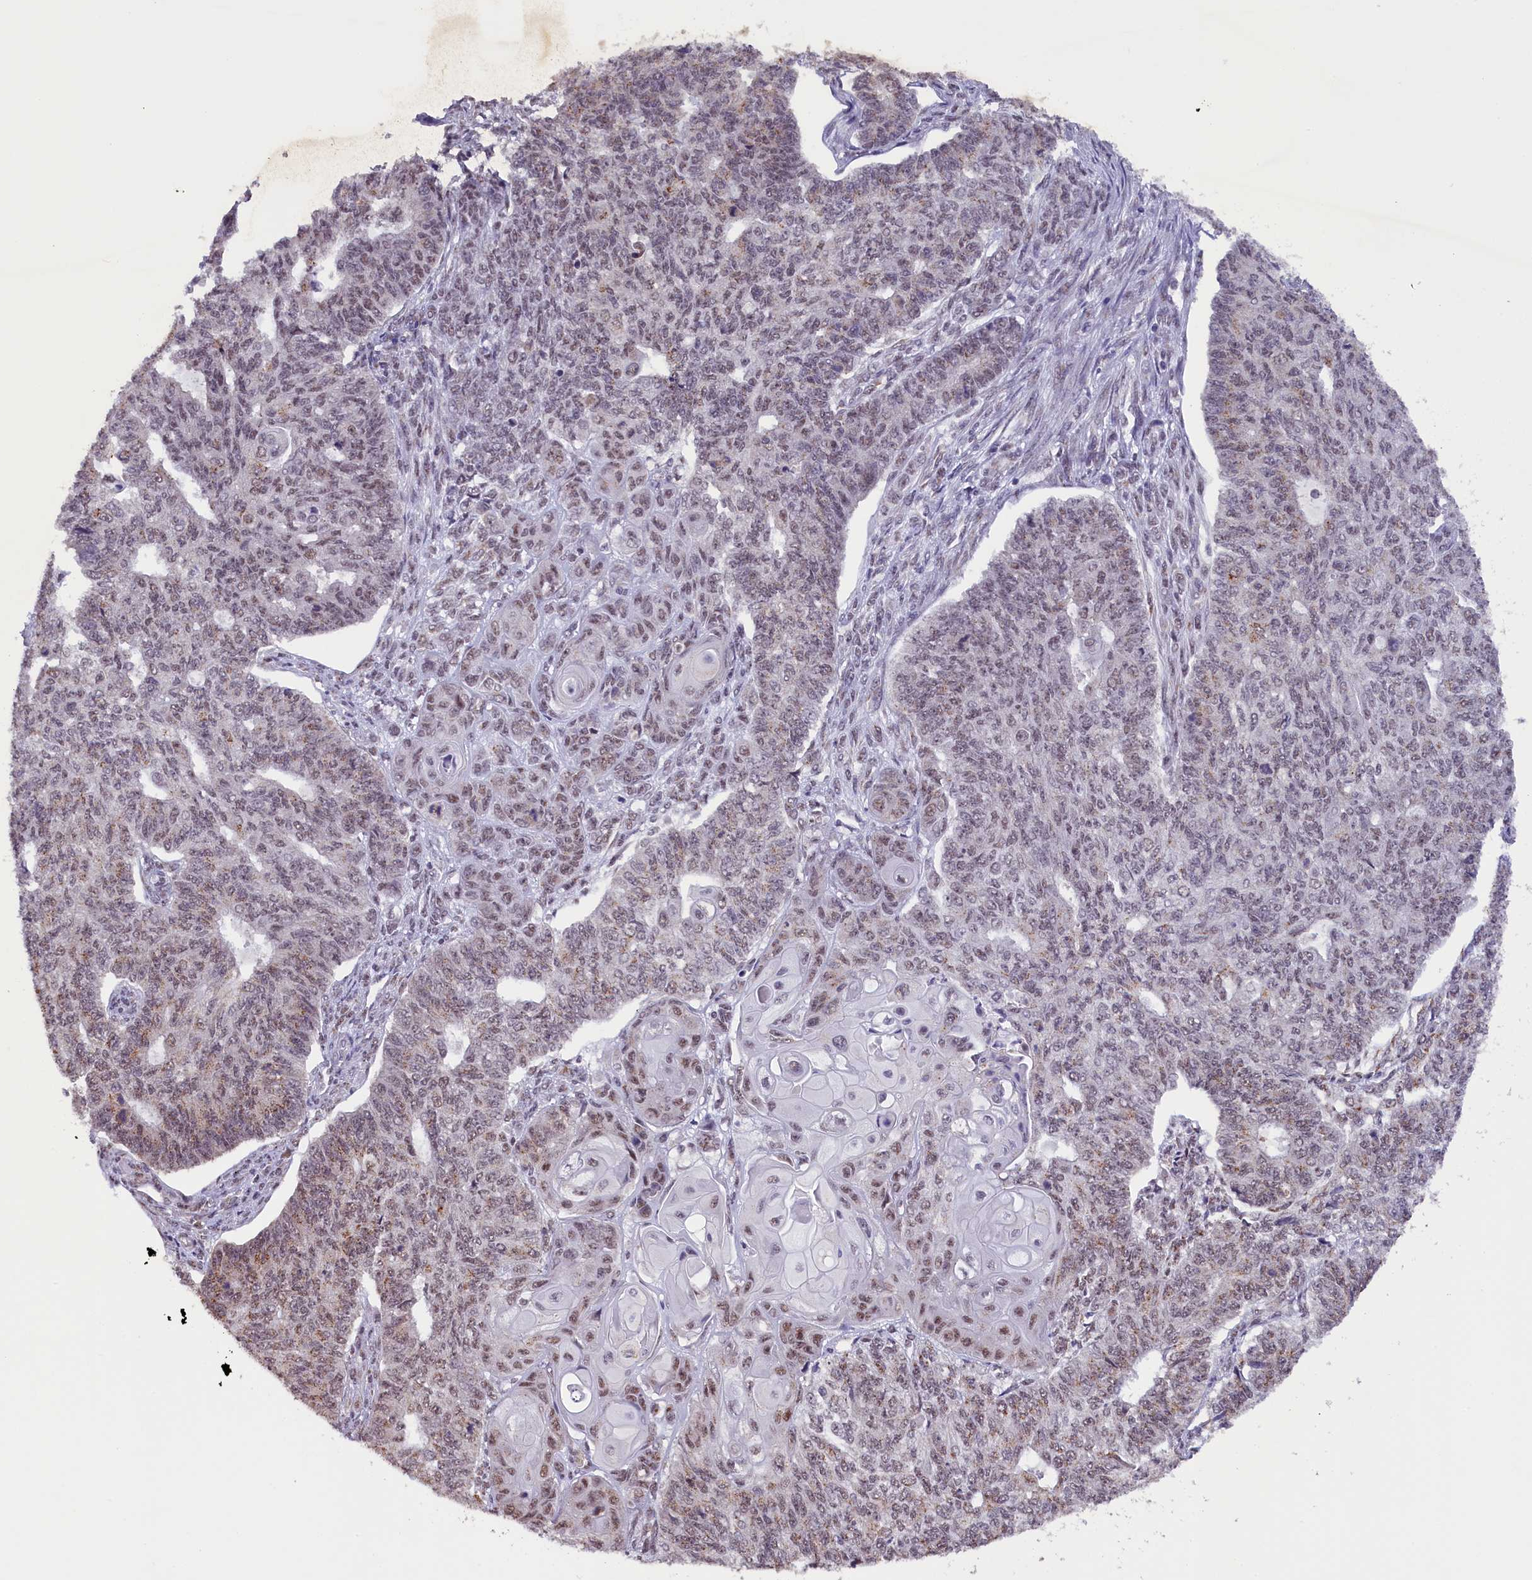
{"staining": {"intensity": "moderate", "quantity": "<25%", "location": "cytoplasmic/membranous,nuclear"}, "tissue": "endometrial cancer", "cell_type": "Tumor cells", "image_type": "cancer", "snomed": [{"axis": "morphology", "description": "Adenocarcinoma, NOS"}, {"axis": "topography", "description": "Endometrium"}], "caption": "Human endometrial cancer stained with a brown dye reveals moderate cytoplasmic/membranous and nuclear positive staining in approximately <25% of tumor cells.", "gene": "NCBP1", "patient": {"sex": "female", "age": 32}}